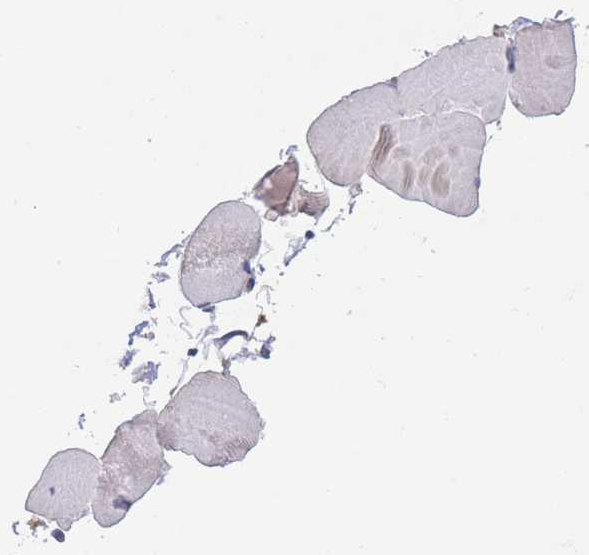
{"staining": {"intensity": "moderate", "quantity": "25%-75%", "location": "cytoplasmic/membranous"}, "tissue": "skeletal muscle", "cell_type": "Myocytes", "image_type": "normal", "snomed": [{"axis": "morphology", "description": "Normal tissue, NOS"}, {"axis": "topography", "description": "Skeletal muscle"}], "caption": "Immunohistochemistry (IHC) (DAB (3,3'-diaminobenzidine)) staining of normal skeletal muscle reveals moderate cytoplasmic/membranous protein staining in about 25%-75% of myocytes. The staining was performed using DAB (3,3'-diaminobenzidine), with brown indicating positive protein expression. Nuclei are stained blue with hematoxylin.", "gene": "WDR93", "patient": {"sex": "male", "age": 25}}